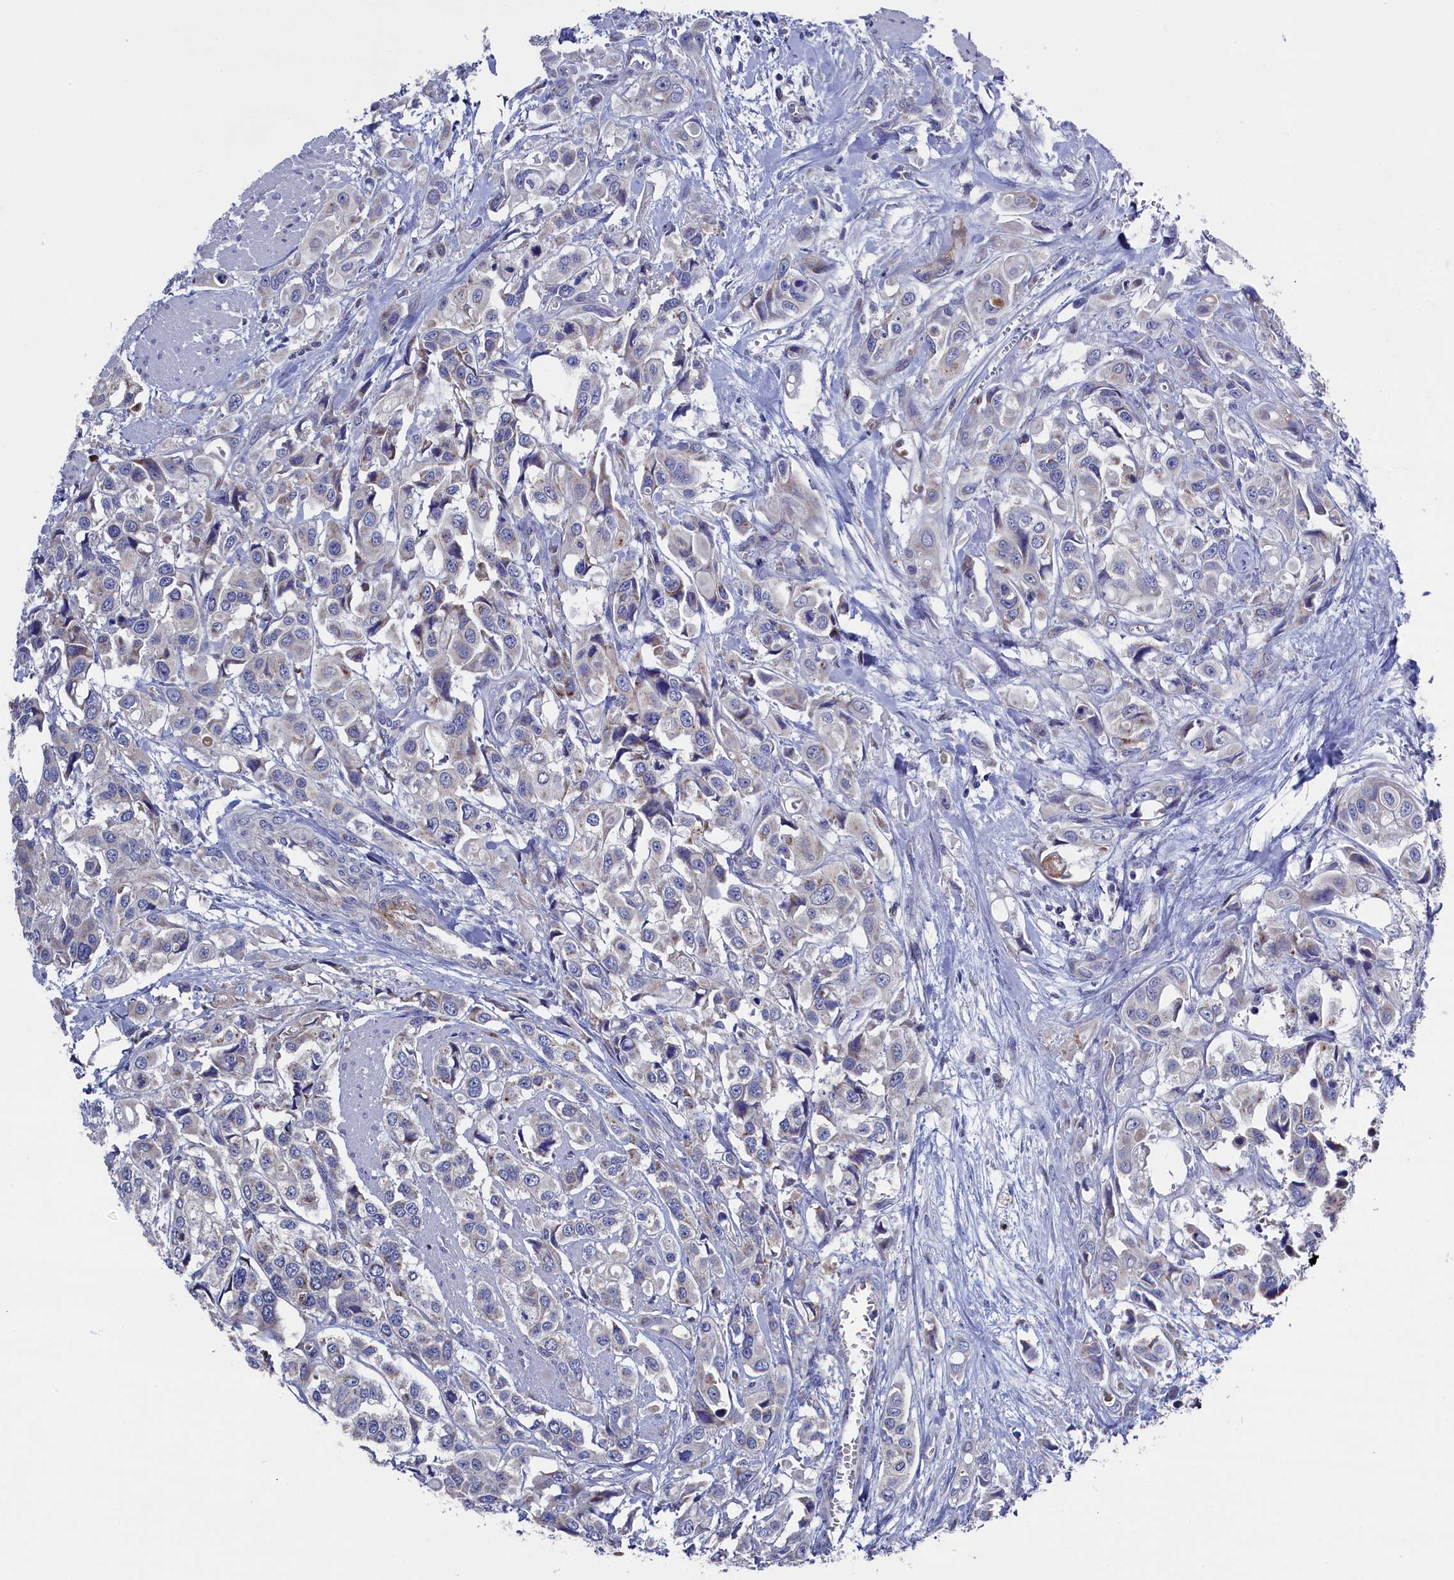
{"staining": {"intensity": "negative", "quantity": "none", "location": "none"}, "tissue": "urothelial cancer", "cell_type": "Tumor cells", "image_type": "cancer", "snomed": [{"axis": "morphology", "description": "Urothelial carcinoma, High grade"}, {"axis": "topography", "description": "Urinary bladder"}], "caption": "High-grade urothelial carcinoma was stained to show a protein in brown. There is no significant positivity in tumor cells.", "gene": "GPR108", "patient": {"sex": "male", "age": 67}}